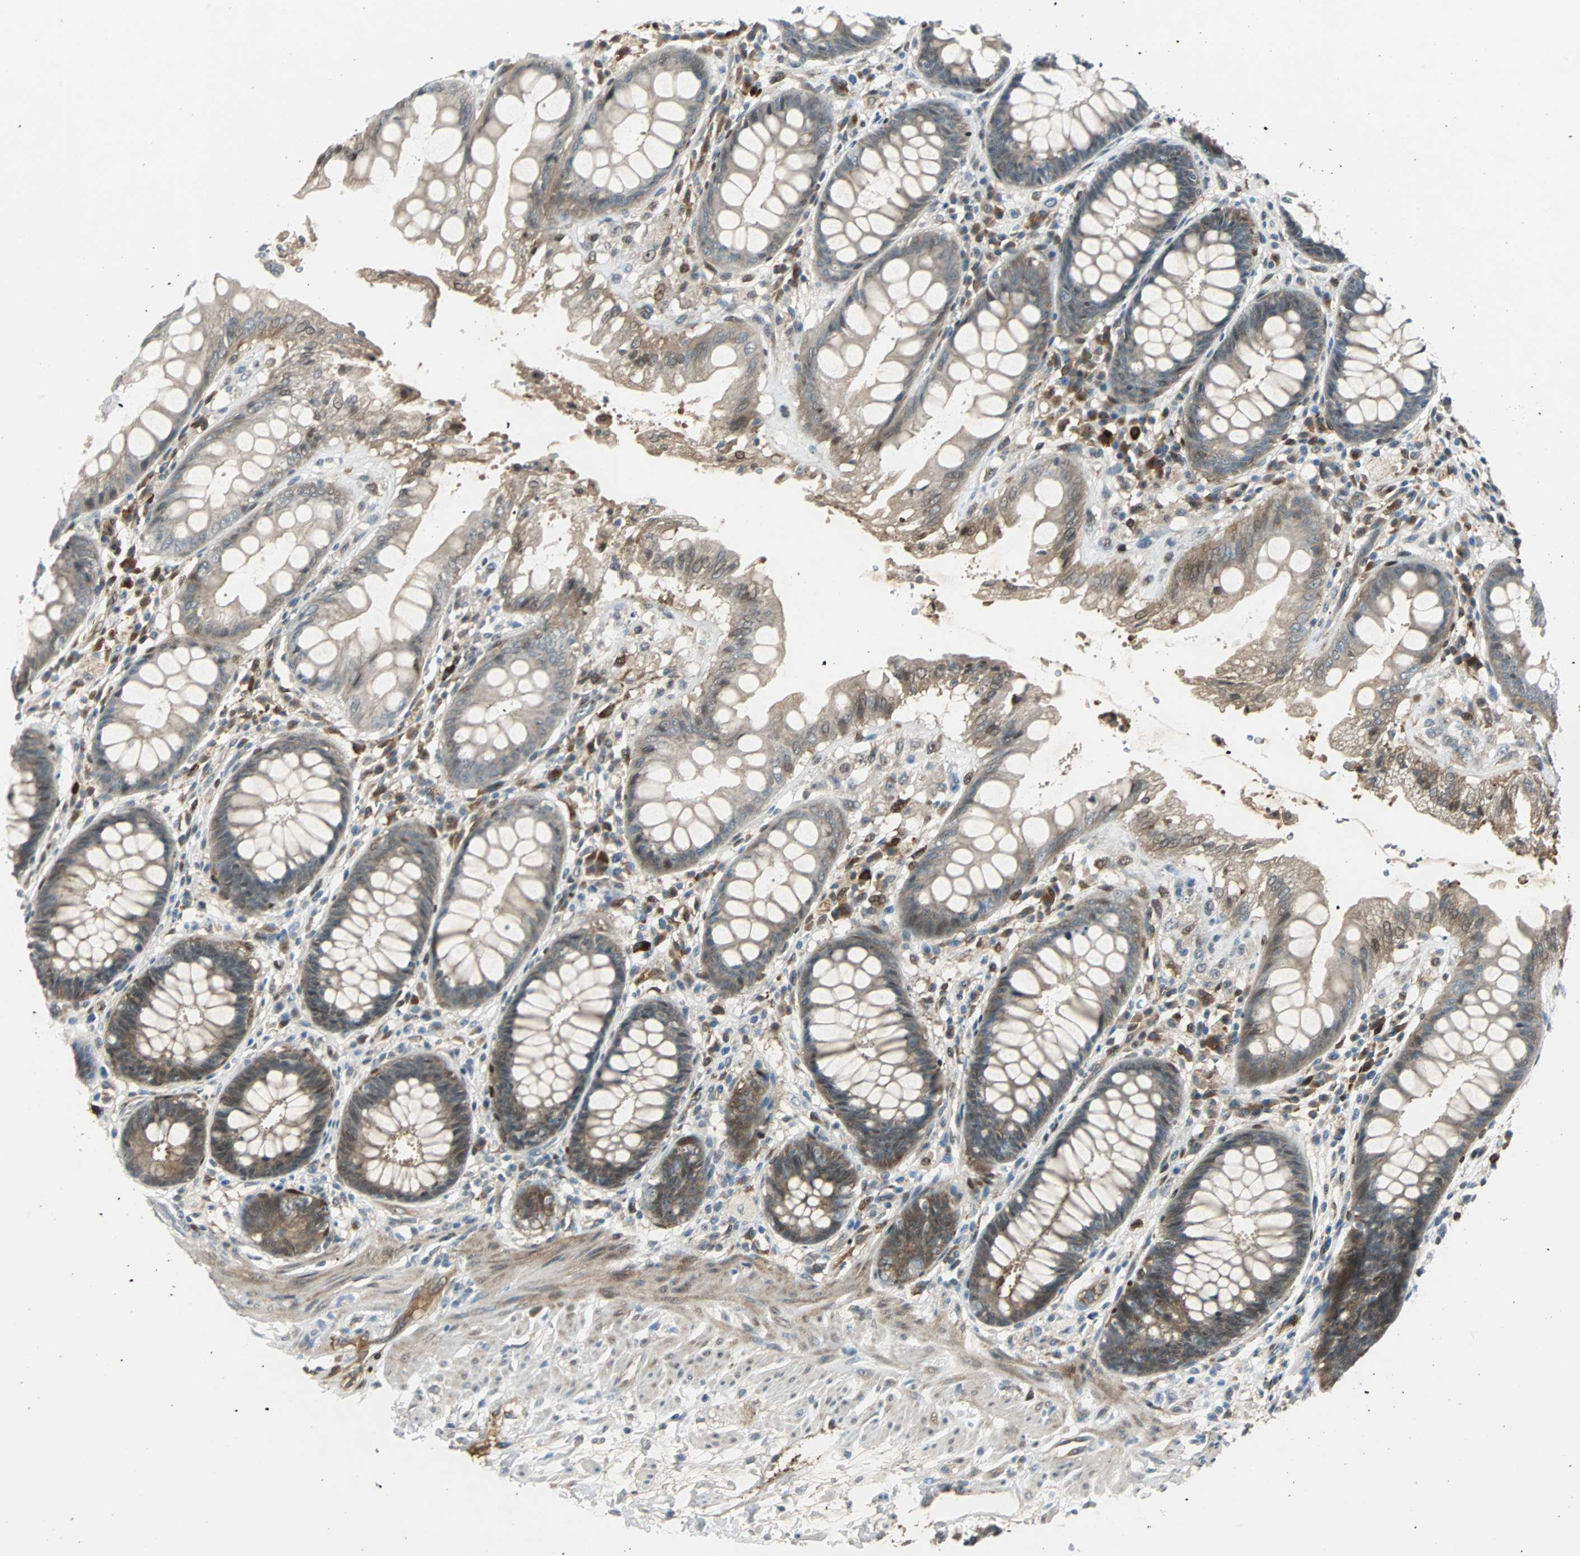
{"staining": {"intensity": "moderate", "quantity": ">75%", "location": "cytoplasmic/membranous,nuclear"}, "tissue": "rectum", "cell_type": "Glandular cells", "image_type": "normal", "snomed": [{"axis": "morphology", "description": "Normal tissue, NOS"}, {"axis": "topography", "description": "Rectum"}], "caption": "Protein staining of benign rectum shows moderate cytoplasmic/membranous,nuclear expression in about >75% of glandular cells. (DAB (3,3'-diaminobenzidine) = brown stain, brightfield microscopy at high magnification).", "gene": "FHL2", "patient": {"sex": "female", "age": 46}}